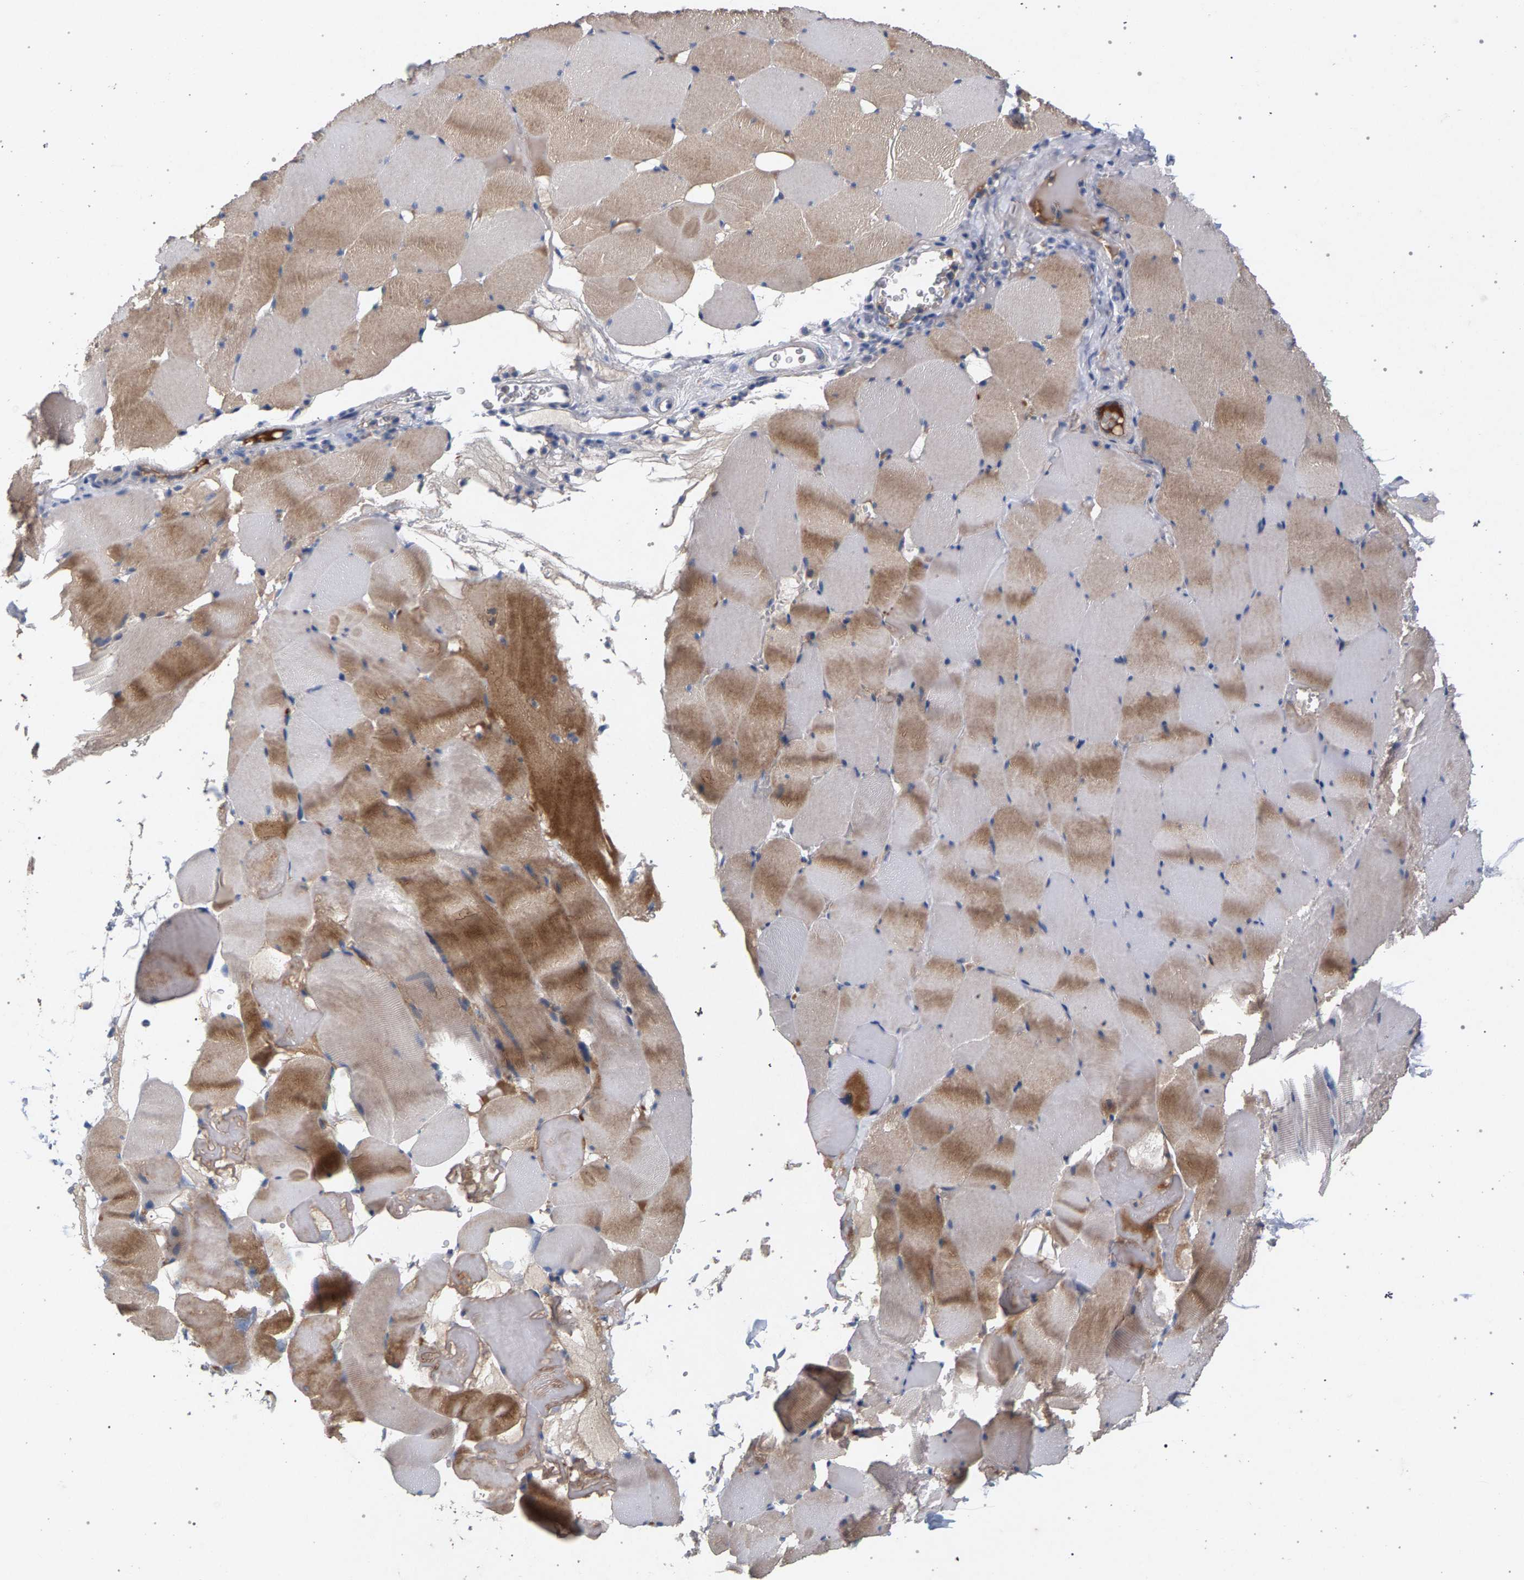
{"staining": {"intensity": "moderate", "quantity": "25%-75%", "location": "cytoplasmic/membranous"}, "tissue": "skeletal muscle", "cell_type": "Myocytes", "image_type": "normal", "snomed": [{"axis": "morphology", "description": "Normal tissue, NOS"}, {"axis": "topography", "description": "Skeletal muscle"}], "caption": "Normal skeletal muscle was stained to show a protein in brown. There is medium levels of moderate cytoplasmic/membranous positivity in about 25%-75% of myocytes.", "gene": "MAMDC2", "patient": {"sex": "male", "age": 62}}